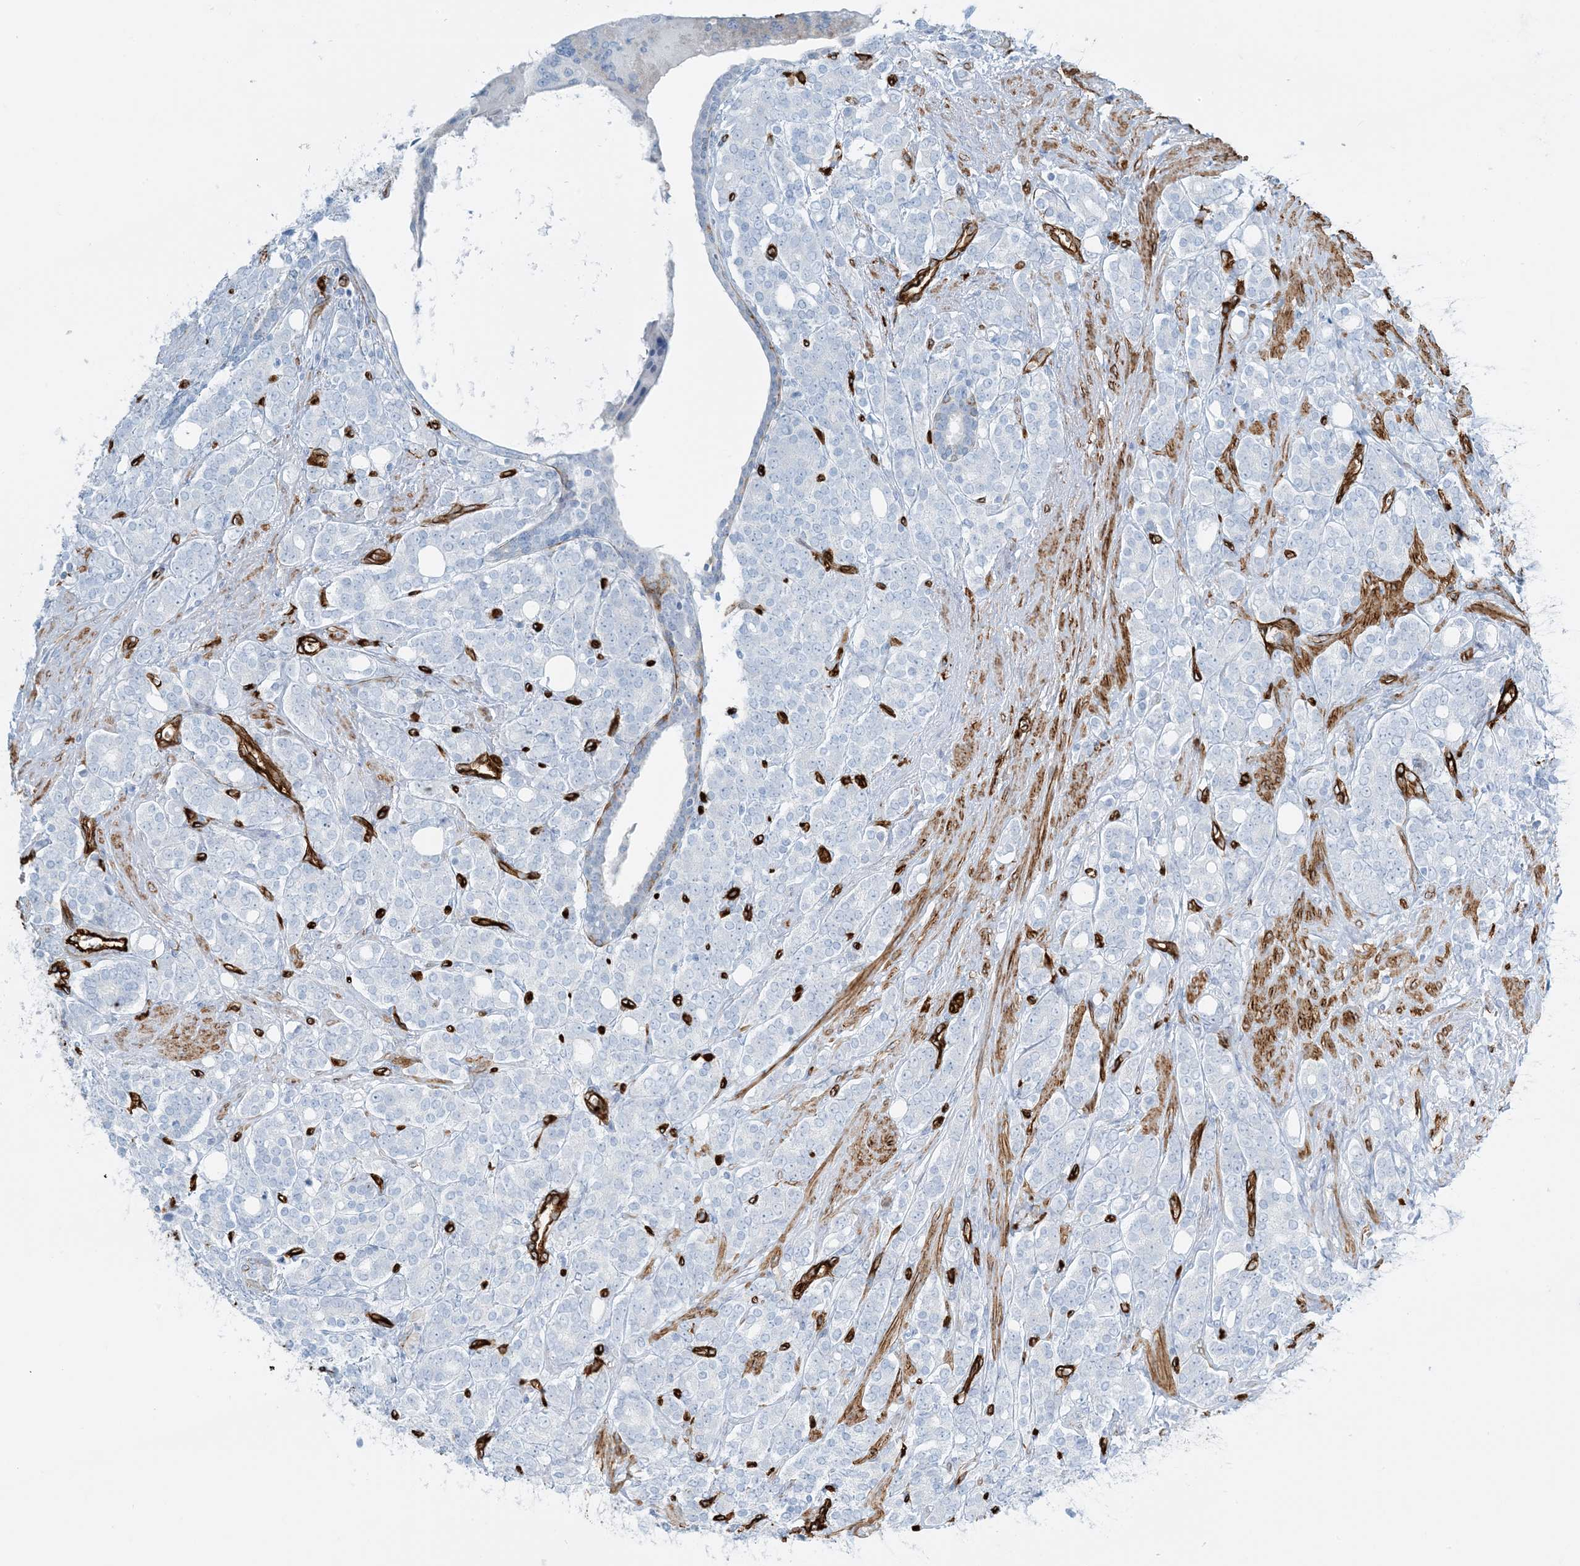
{"staining": {"intensity": "negative", "quantity": "none", "location": "none"}, "tissue": "prostate cancer", "cell_type": "Tumor cells", "image_type": "cancer", "snomed": [{"axis": "morphology", "description": "Adenocarcinoma, High grade"}, {"axis": "topography", "description": "Prostate"}], "caption": "Tumor cells are negative for brown protein staining in prostate cancer. (DAB immunohistochemistry (IHC), high magnification).", "gene": "EPS8L3", "patient": {"sex": "male", "age": 62}}